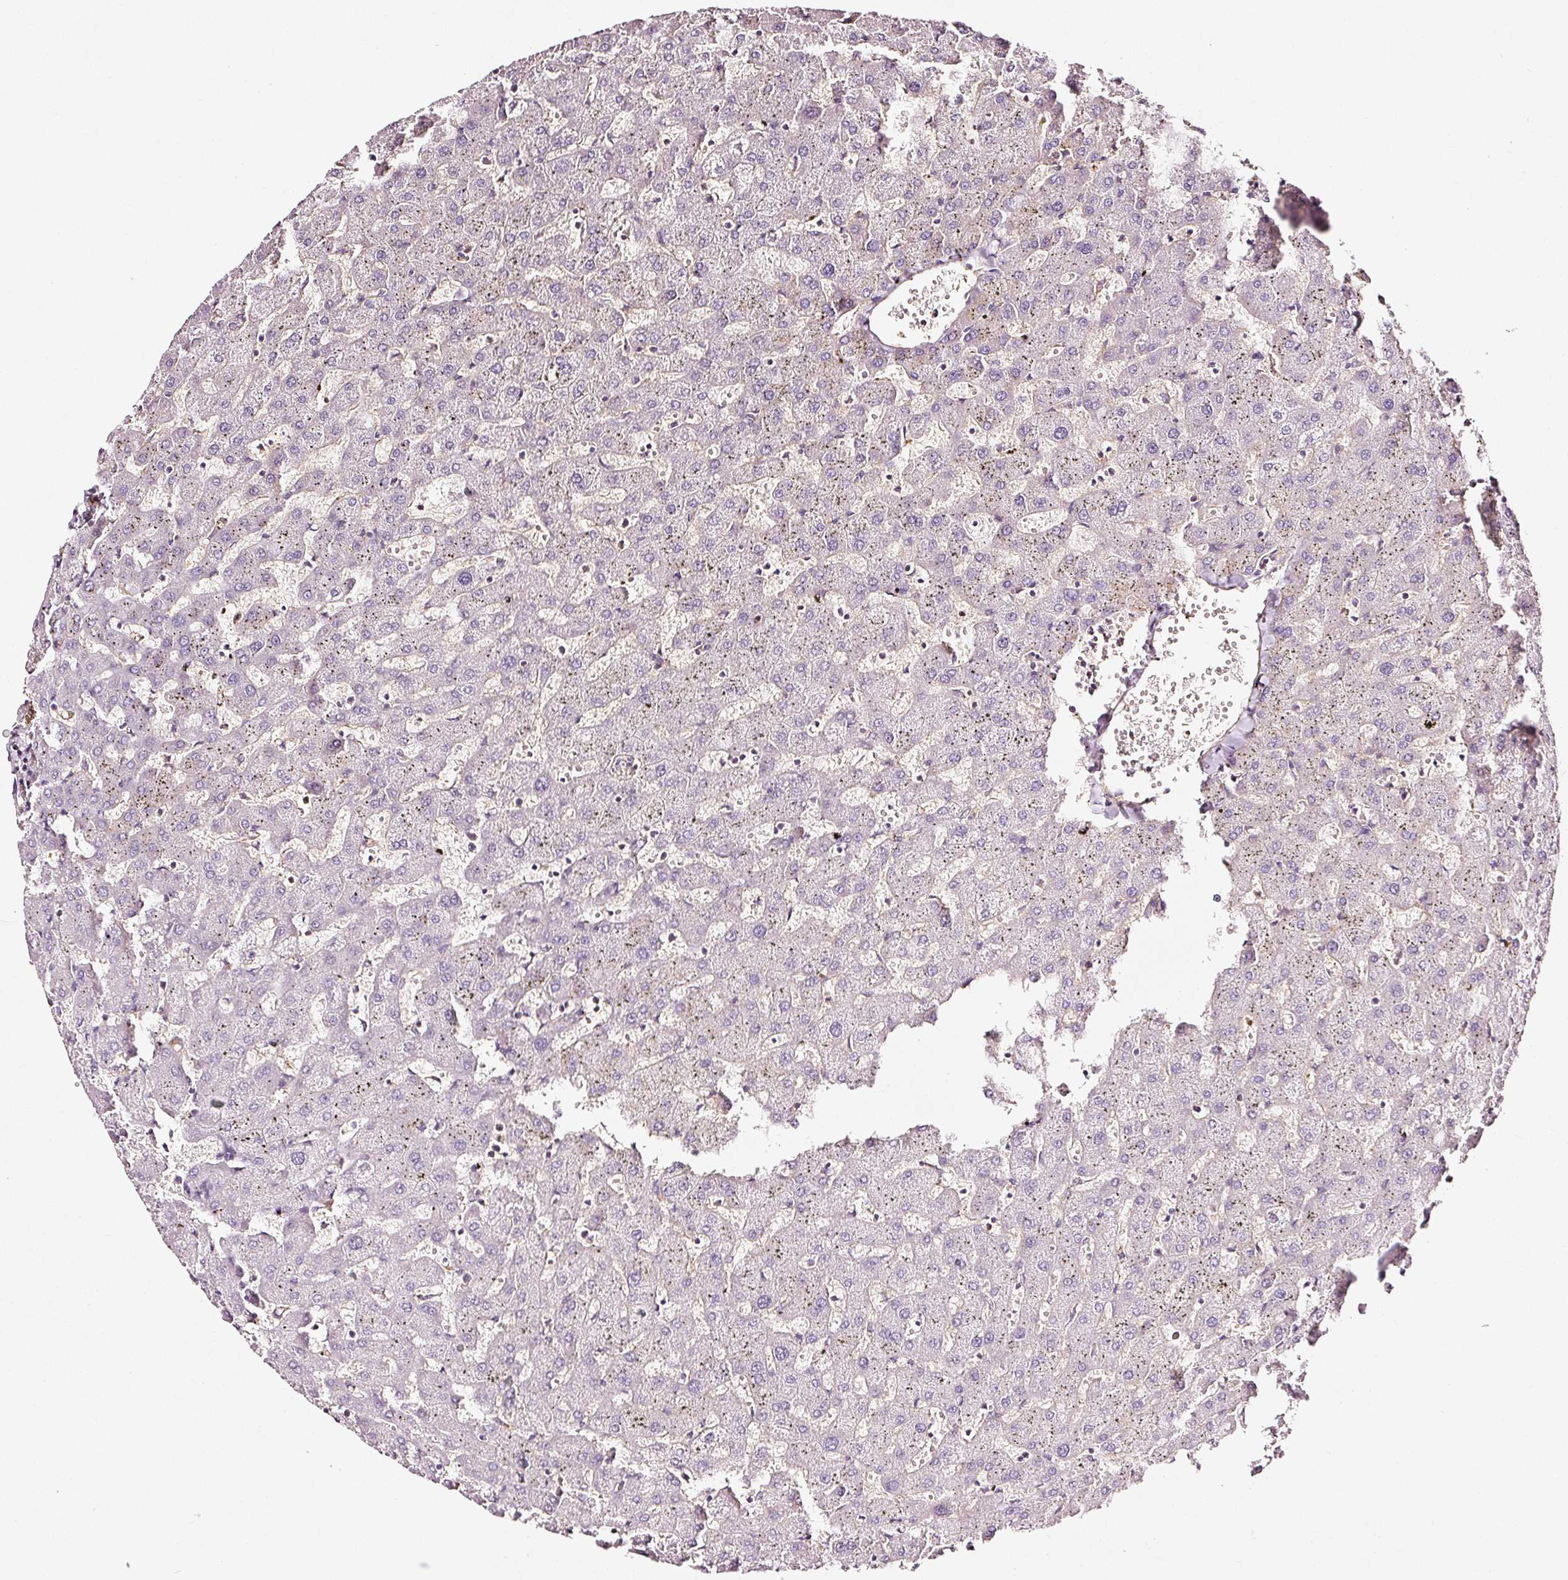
{"staining": {"intensity": "negative", "quantity": "none", "location": "none"}, "tissue": "liver", "cell_type": "Cholangiocytes", "image_type": "normal", "snomed": [{"axis": "morphology", "description": "Normal tissue, NOS"}, {"axis": "topography", "description": "Liver"}], "caption": "The image exhibits no staining of cholangiocytes in unremarkable liver. (Stains: DAB (3,3'-diaminobenzidine) immunohistochemistry (IHC) with hematoxylin counter stain, Microscopy: brightfield microscopy at high magnification).", "gene": "CD47", "patient": {"sex": "female", "age": 63}}